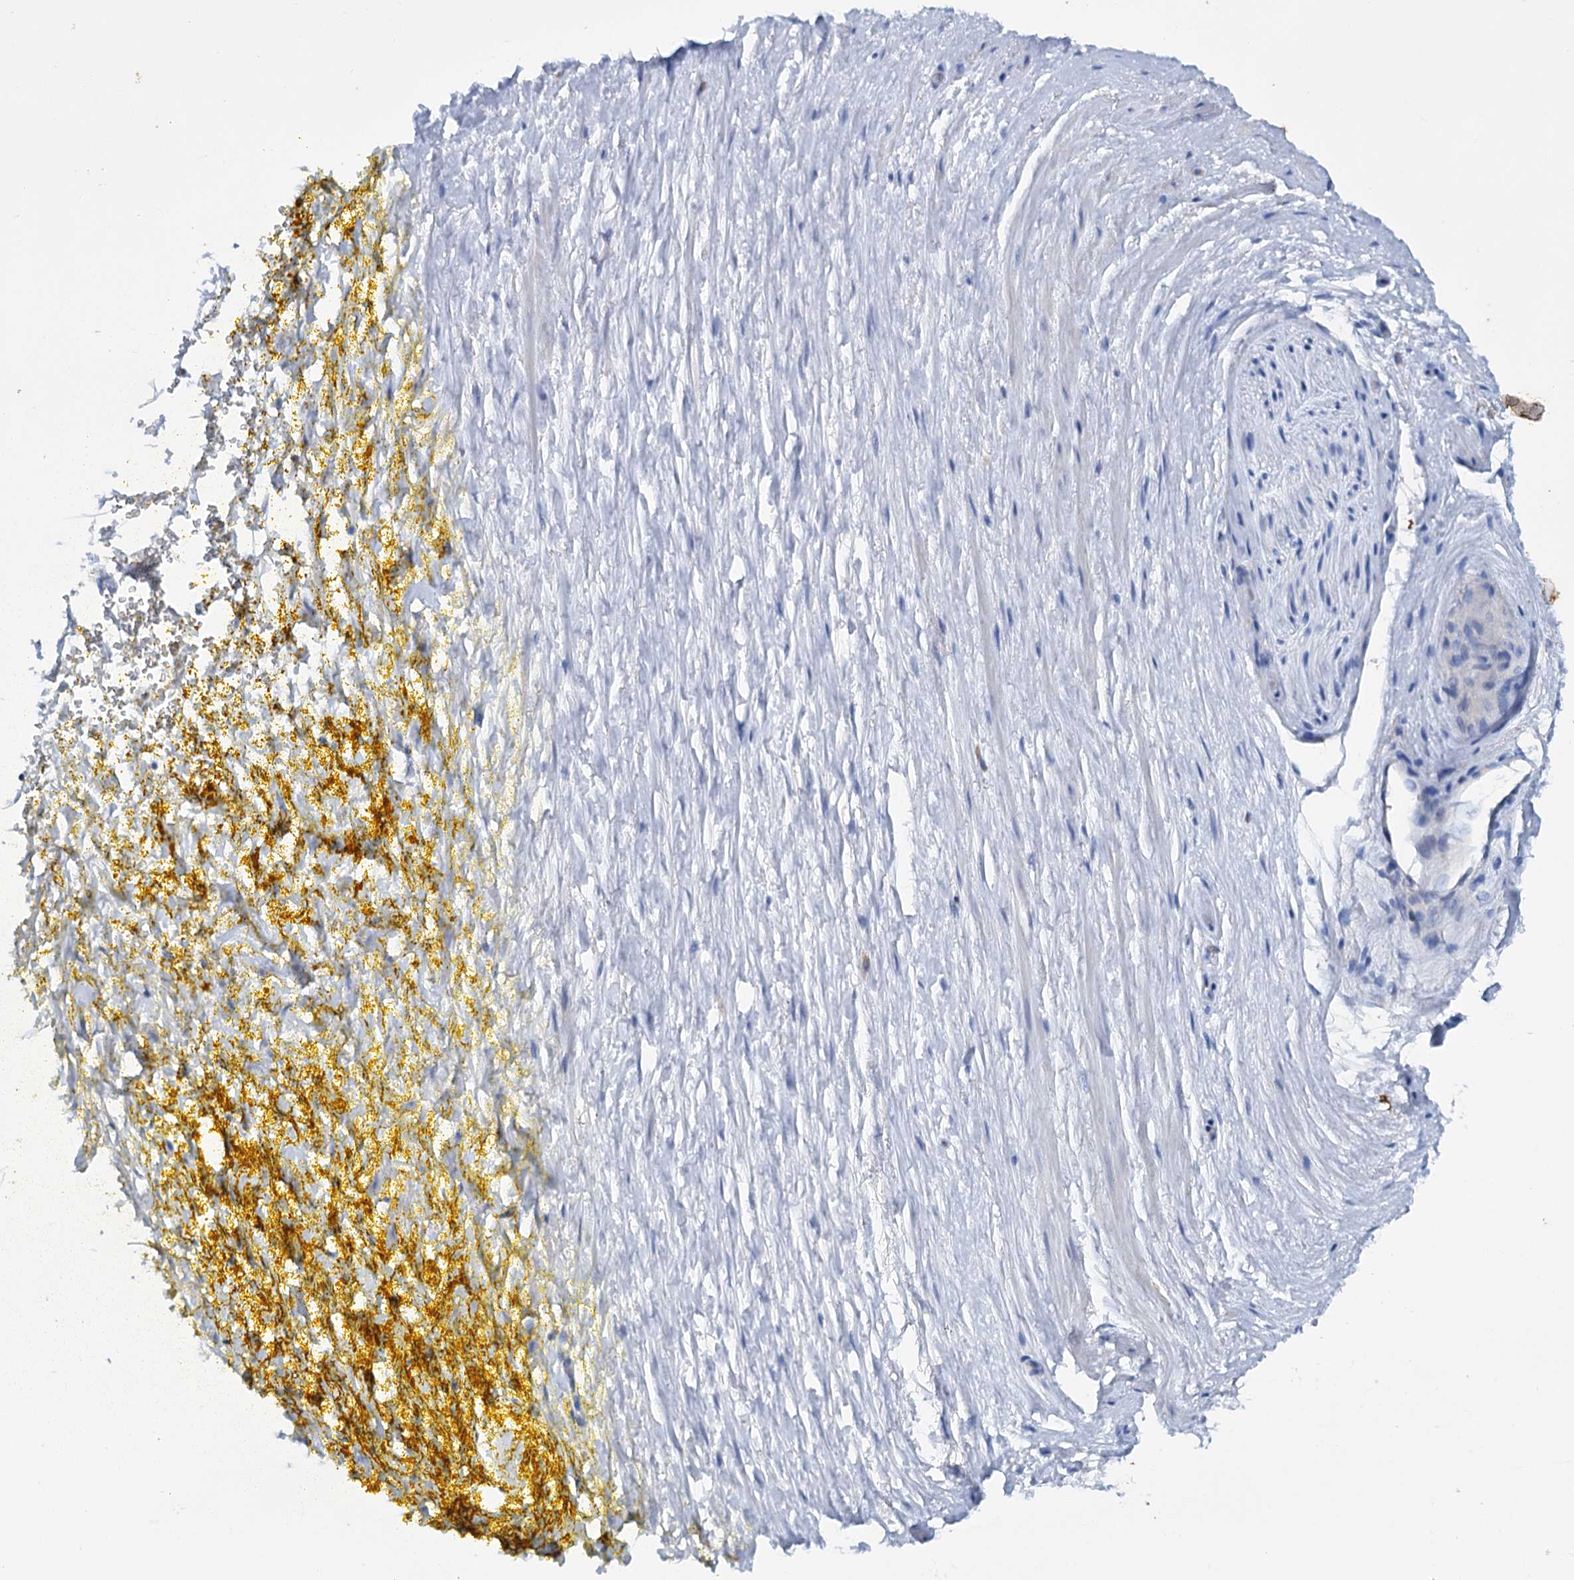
{"staining": {"intensity": "negative", "quantity": "none", "location": "none"}, "tissue": "adipose tissue", "cell_type": "Adipocytes", "image_type": "normal", "snomed": [{"axis": "morphology", "description": "Normal tissue, NOS"}, {"axis": "morphology", "description": "Adenocarcinoma, Low grade"}, {"axis": "topography", "description": "Prostate"}, {"axis": "topography", "description": "Peripheral nerve tissue"}], "caption": "This is an IHC image of normal adipose tissue. There is no staining in adipocytes.", "gene": "FAAP20", "patient": {"sex": "male", "age": 63}}